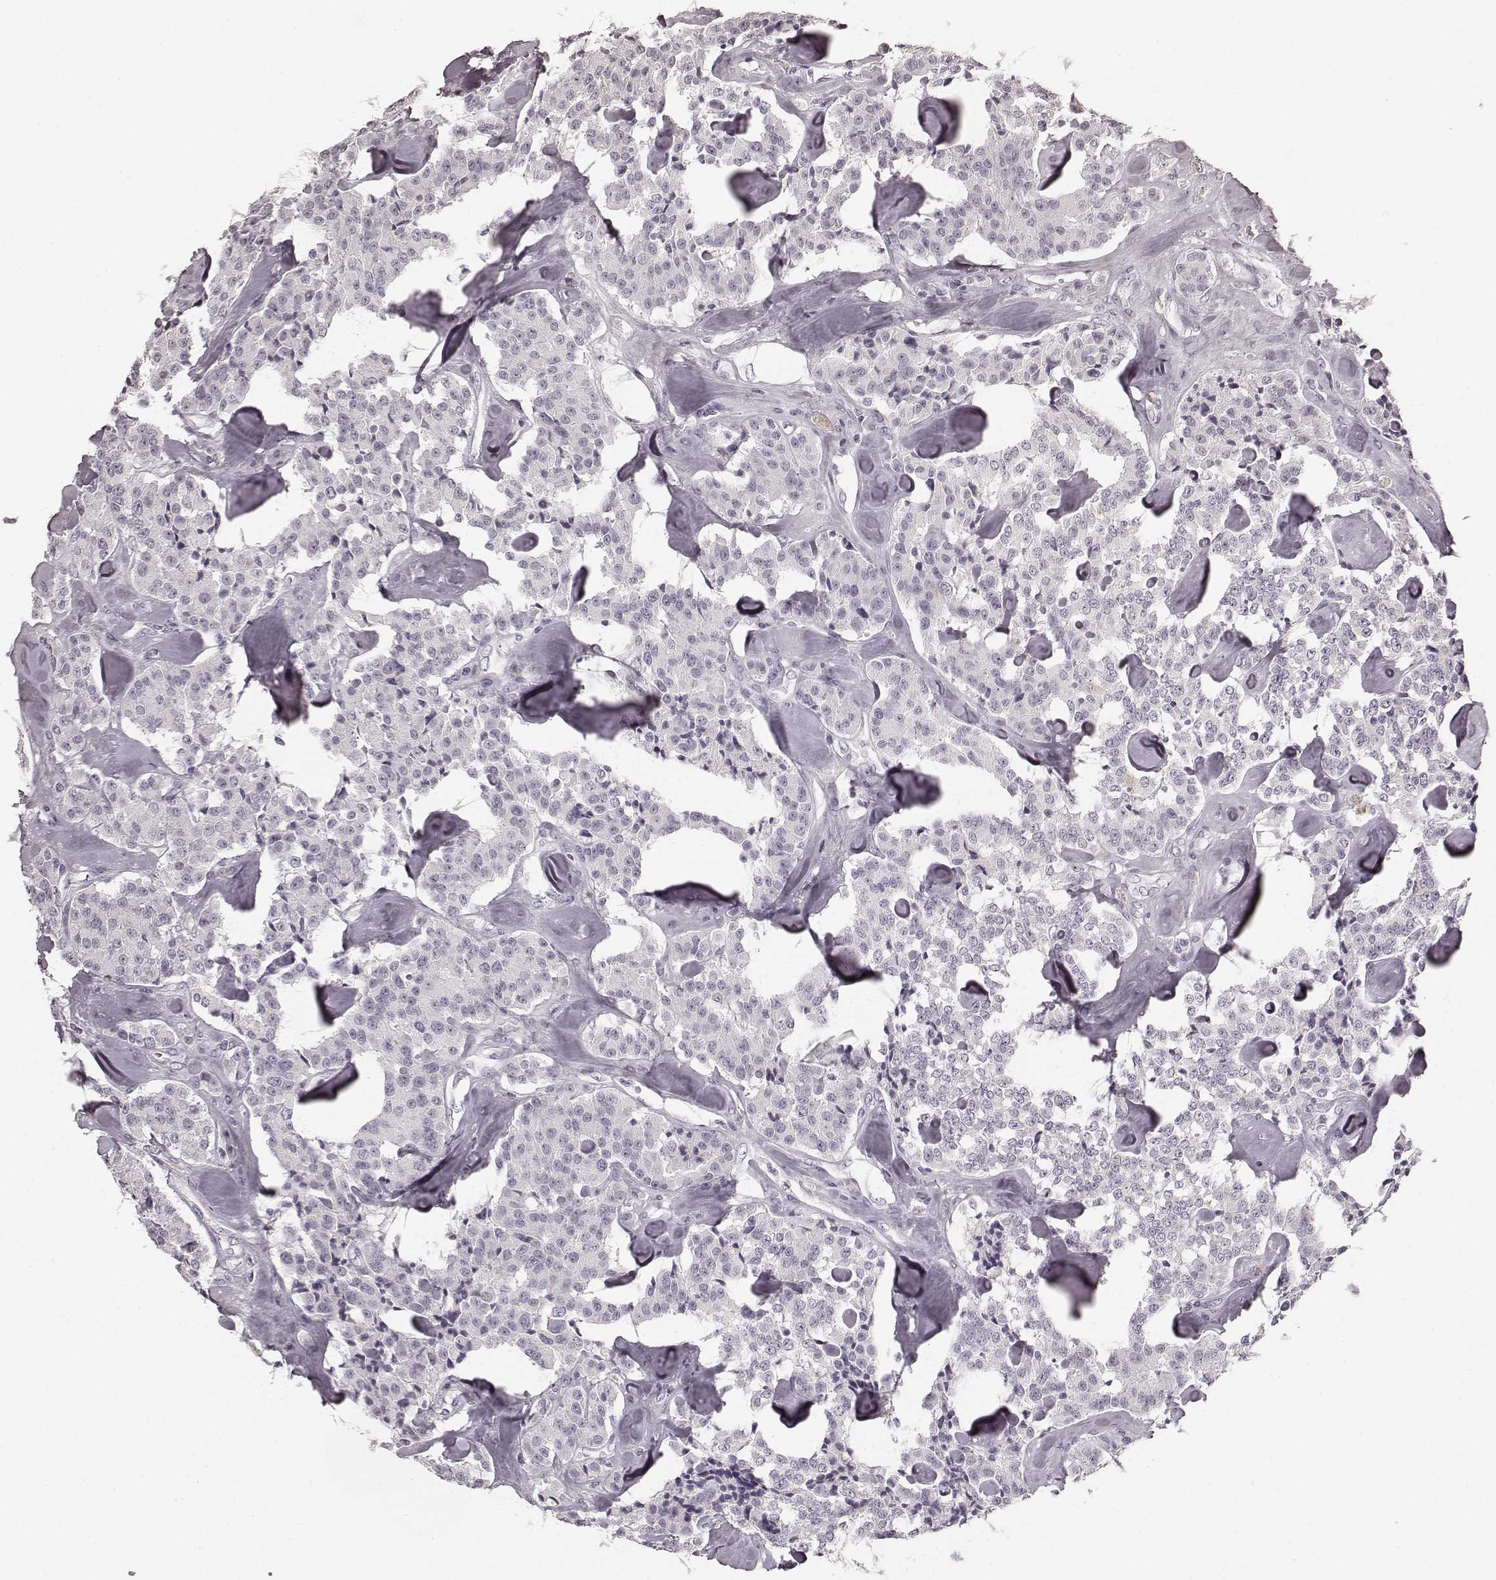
{"staining": {"intensity": "negative", "quantity": "none", "location": "none"}, "tissue": "carcinoid", "cell_type": "Tumor cells", "image_type": "cancer", "snomed": [{"axis": "morphology", "description": "Carcinoid, malignant, NOS"}, {"axis": "topography", "description": "Pancreas"}], "caption": "A high-resolution micrograph shows IHC staining of malignant carcinoid, which demonstrates no significant staining in tumor cells.", "gene": "TMPRSS15", "patient": {"sex": "male", "age": 41}}